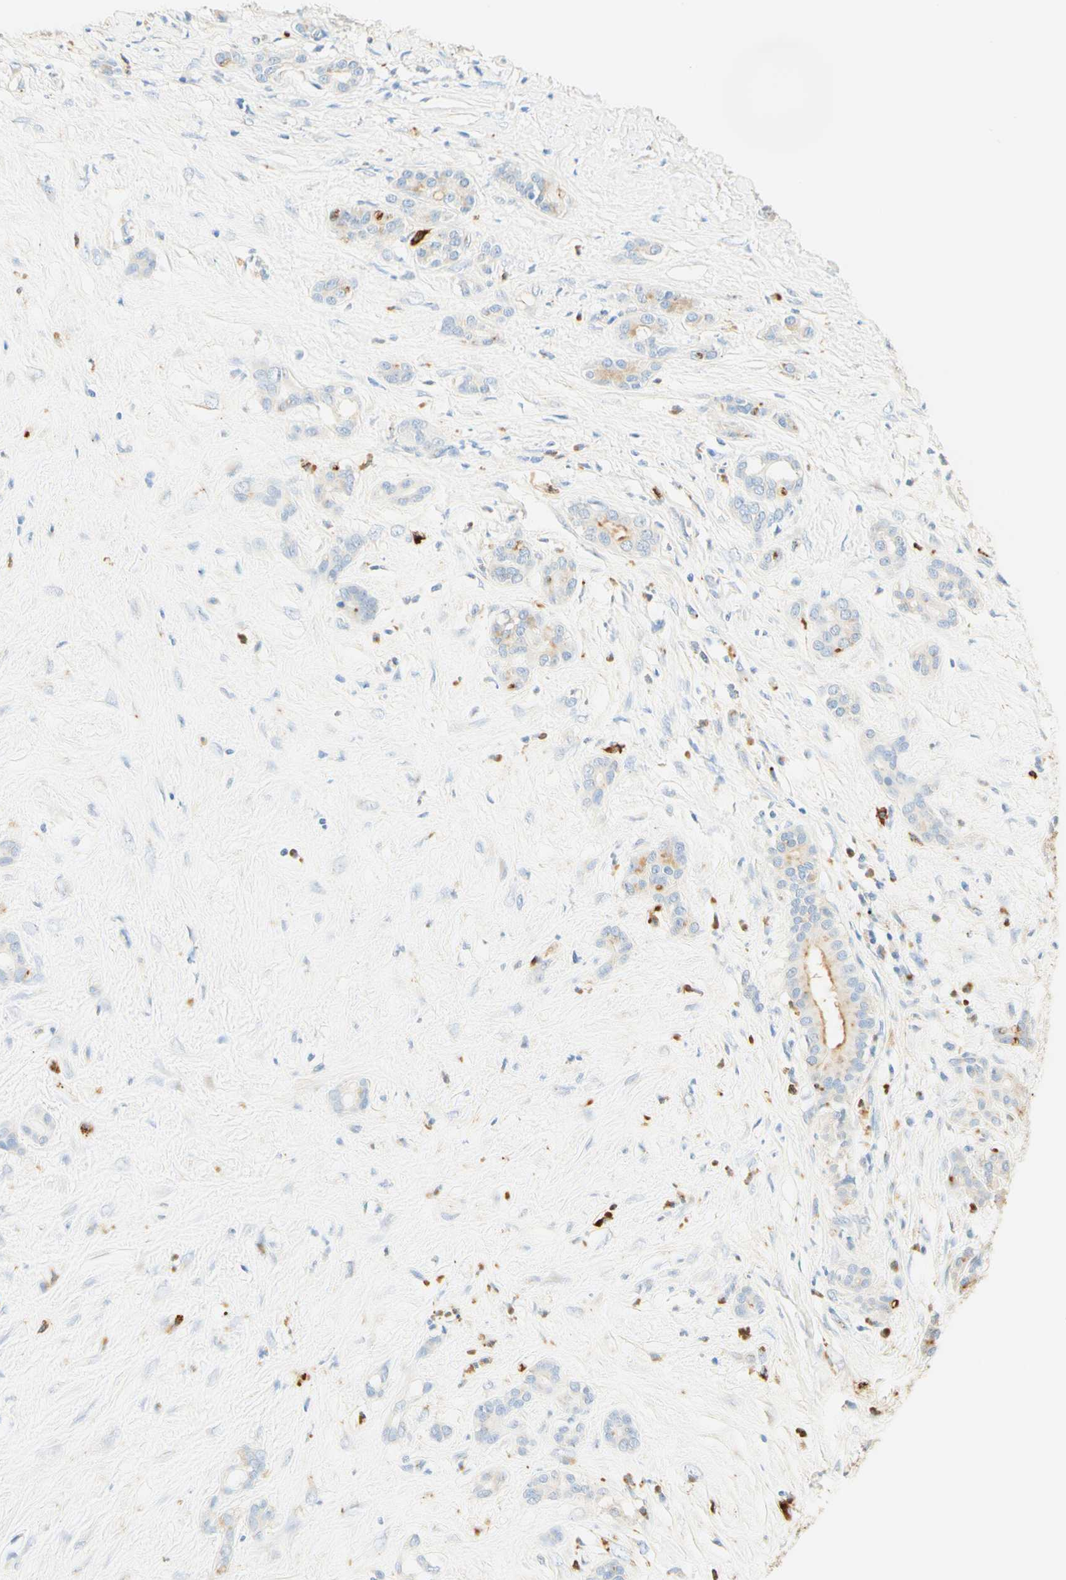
{"staining": {"intensity": "moderate", "quantity": "<25%", "location": "cytoplasmic/membranous"}, "tissue": "pancreatic cancer", "cell_type": "Tumor cells", "image_type": "cancer", "snomed": [{"axis": "morphology", "description": "Adenocarcinoma, NOS"}, {"axis": "topography", "description": "Pancreas"}], "caption": "IHC histopathology image of pancreatic adenocarcinoma stained for a protein (brown), which demonstrates low levels of moderate cytoplasmic/membranous expression in approximately <25% of tumor cells.", "gene": "CD63", "patient": {"sex": "male", "age": 41}}